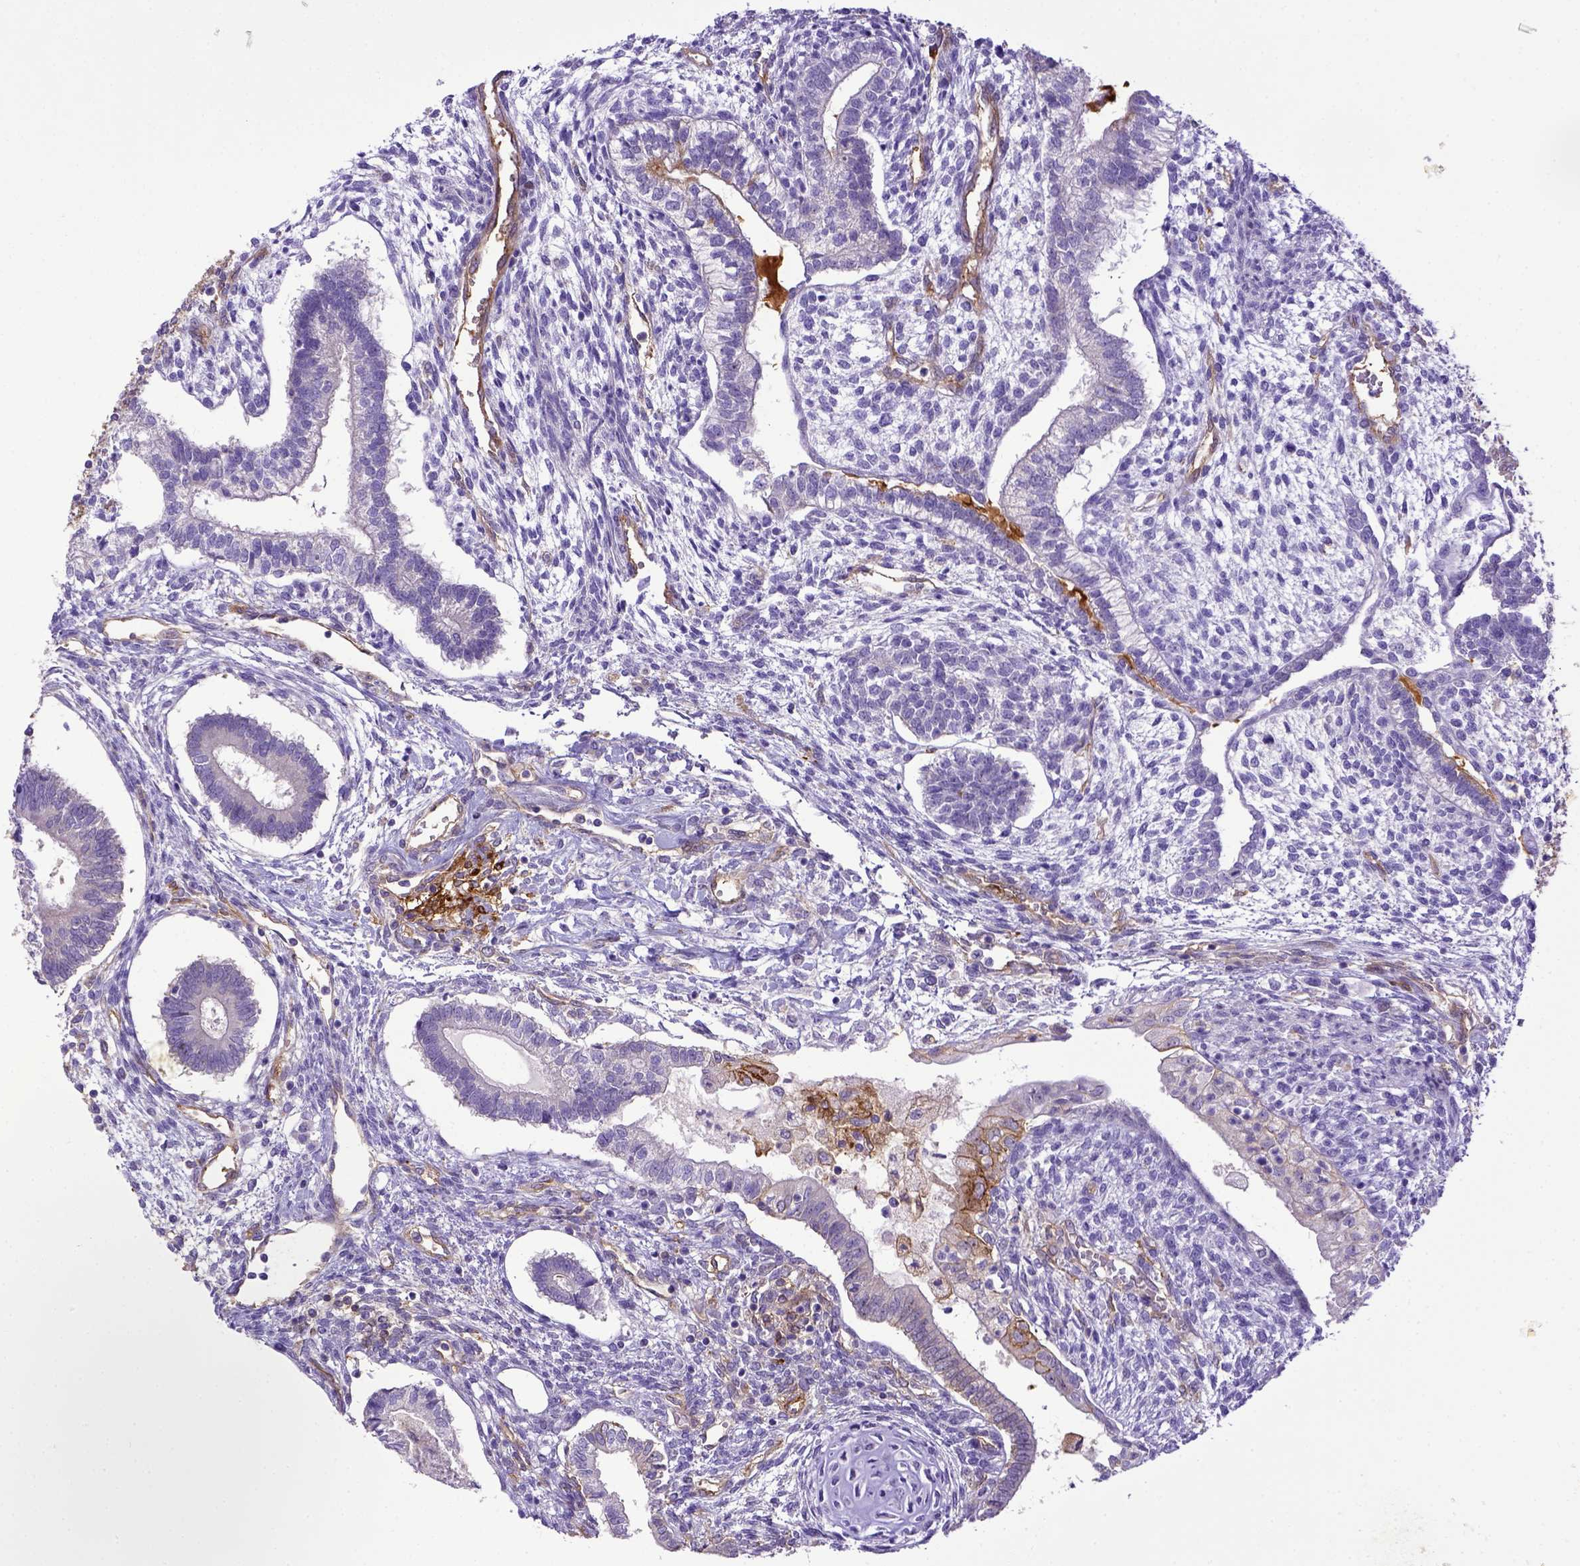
{"staining": {"intensity": "negative", "quantity": "none", "location": "none"}, "tissue": "testis cancer", "cell_type": "Tumor cells", "image_type": "cancer", "snomed": [{"axis": "morphology", "description": "Carcinoma, Embryonal, NOS"}, {"axis": "topography", "description": "Testis"}], "caption": "IHC histopathology image of human testis cancer (embryonal carcinoma) stained for a protein (brown), which displays no staining in tumor cells.", "gene": "CD40", "patient": {"sex": "male", "age": 37}}